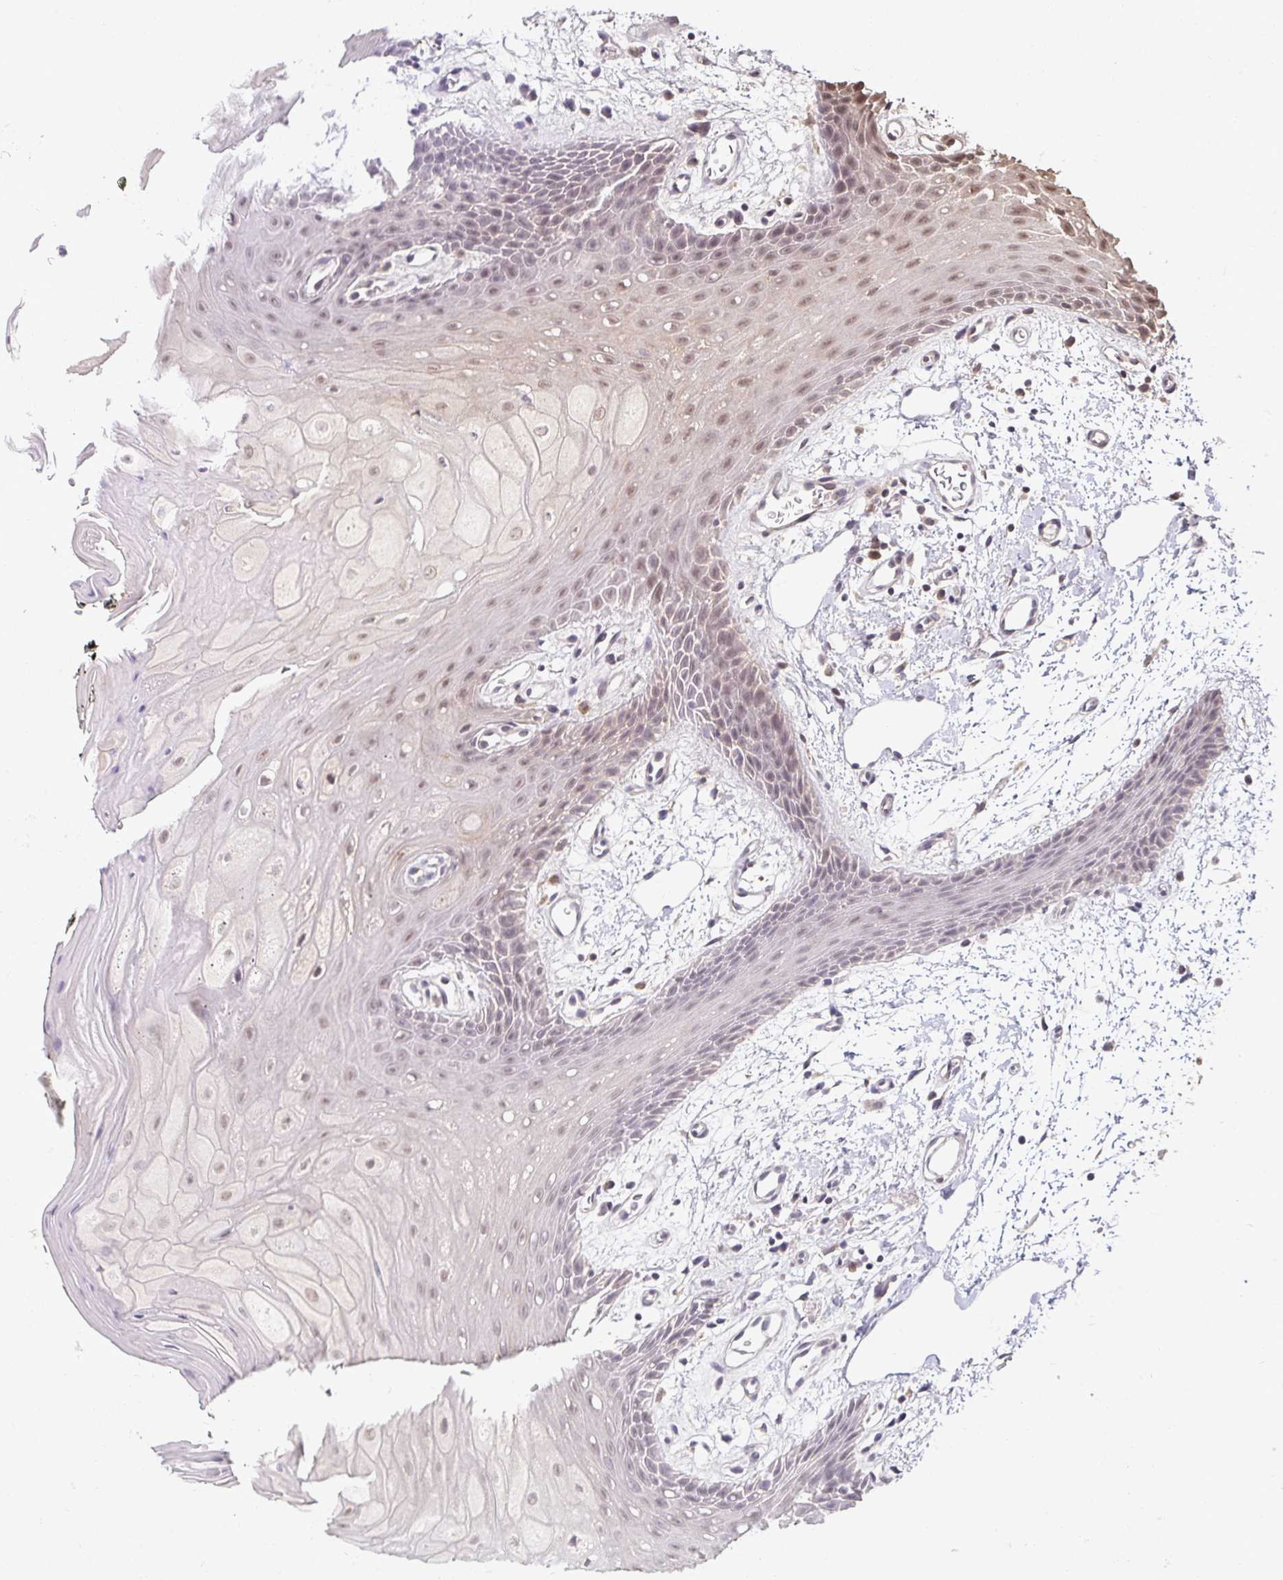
{"staining": {"intensity": "weak", "quantity": "25%-75%", "location": "nuclear"}, "tissue": "oral mucosa", "cell_type": "Squamous epithelial cells", "image_type": "normal", "snomed": [{"axis": "morphology", "description": "Normal tissue, NOS"}, {"axis": "topography", "description": "Oral tissue"}, {"axis": "topography", "description": "Tounge, NOS"}], "caption": "Squamous epithelial cells display low levels of weak nuclear positivity in approximately 25%-75% of cells in unremarkable human oral mucosa. The staining was performed using DAB (3,3'-diaminobenzidine), with brown indicating positive protein expression. Nuclei are stained blue with hematoxylin.", "gene": "DDN", "patient": {"sex": "female", "age": 59}}